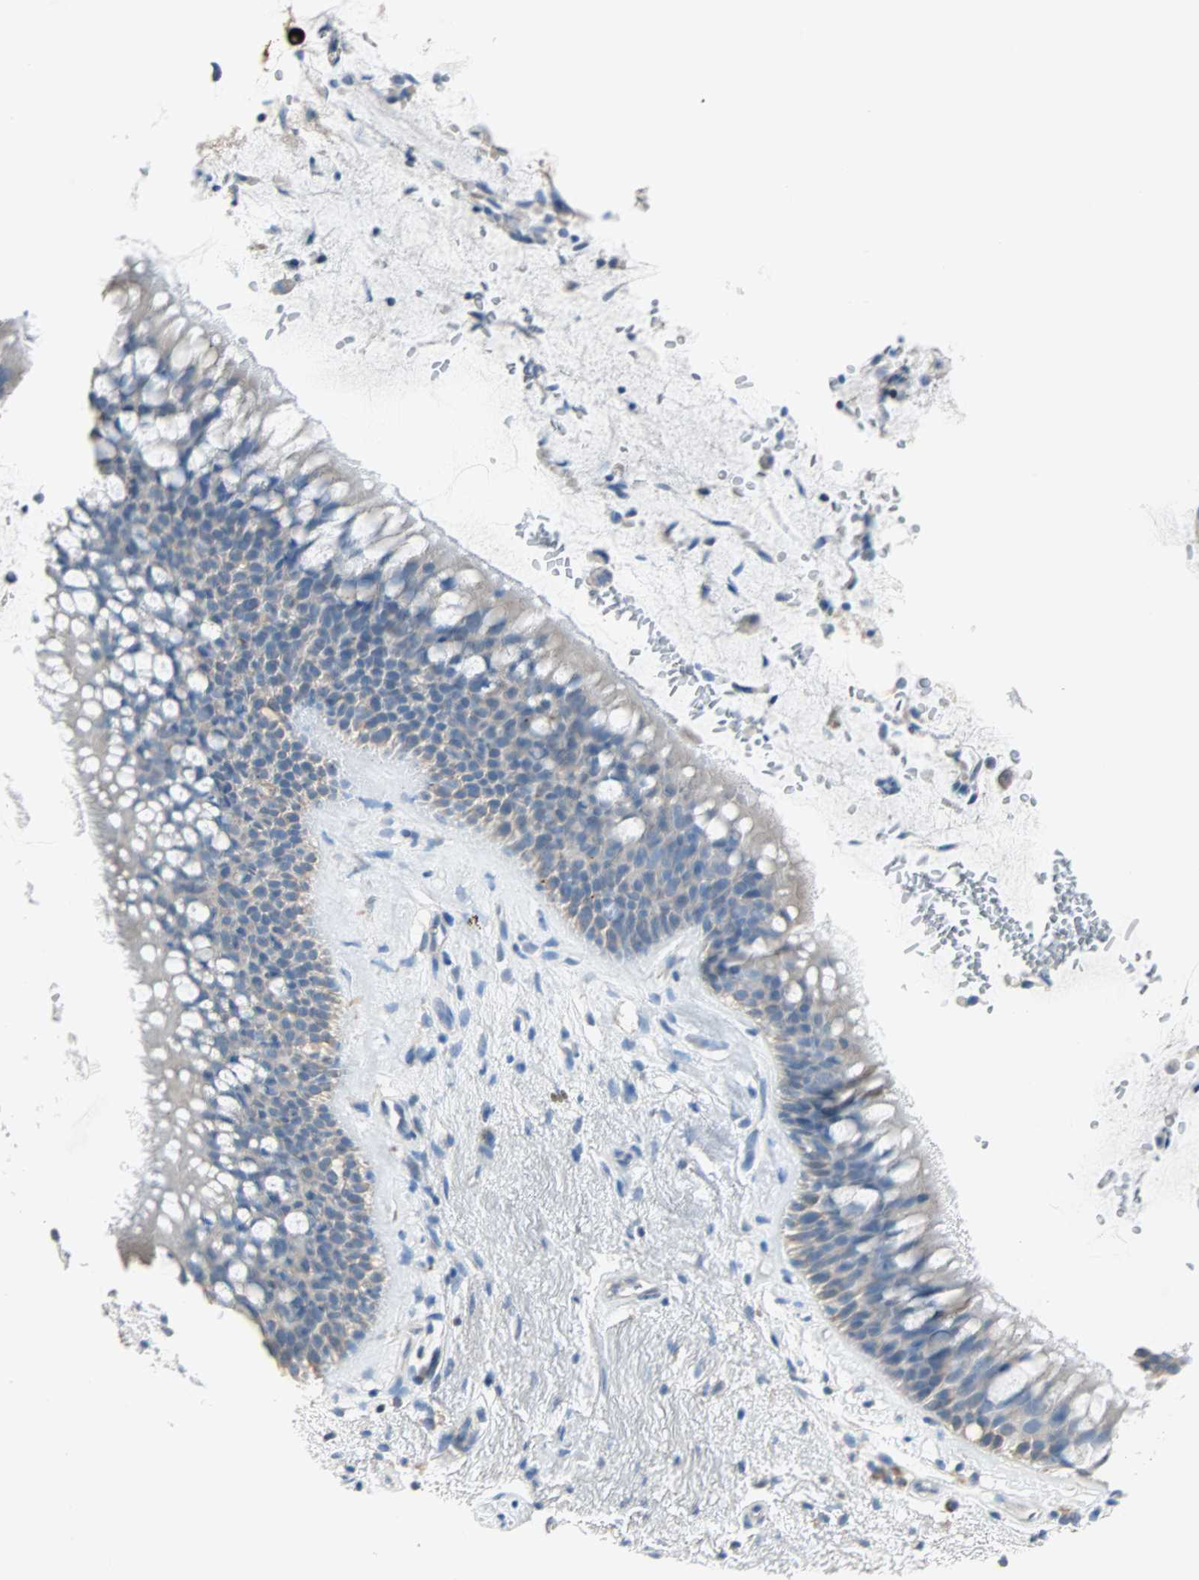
{"staining": {"intensity": "weak", "quantity": "<25%", "location": "cytoplasmic/membranous"}, "tissue": "bronchus", "cell_type": "Respiratory epithelial cells", "image_type": "normal", "snomed": [{"axis": "morphology", "description": "Normal tissue, NOS"}, {"axis": "topography", "description": "Bronchus"}], "caption": "IHC micrograph of unremarkable bronchus: bronchus stained with DAB demonstrates no significant protein positivity in respiratory epithelial cells.", "gene": "ACVRL1", "patient": {"sex": "female", "age": 54}}